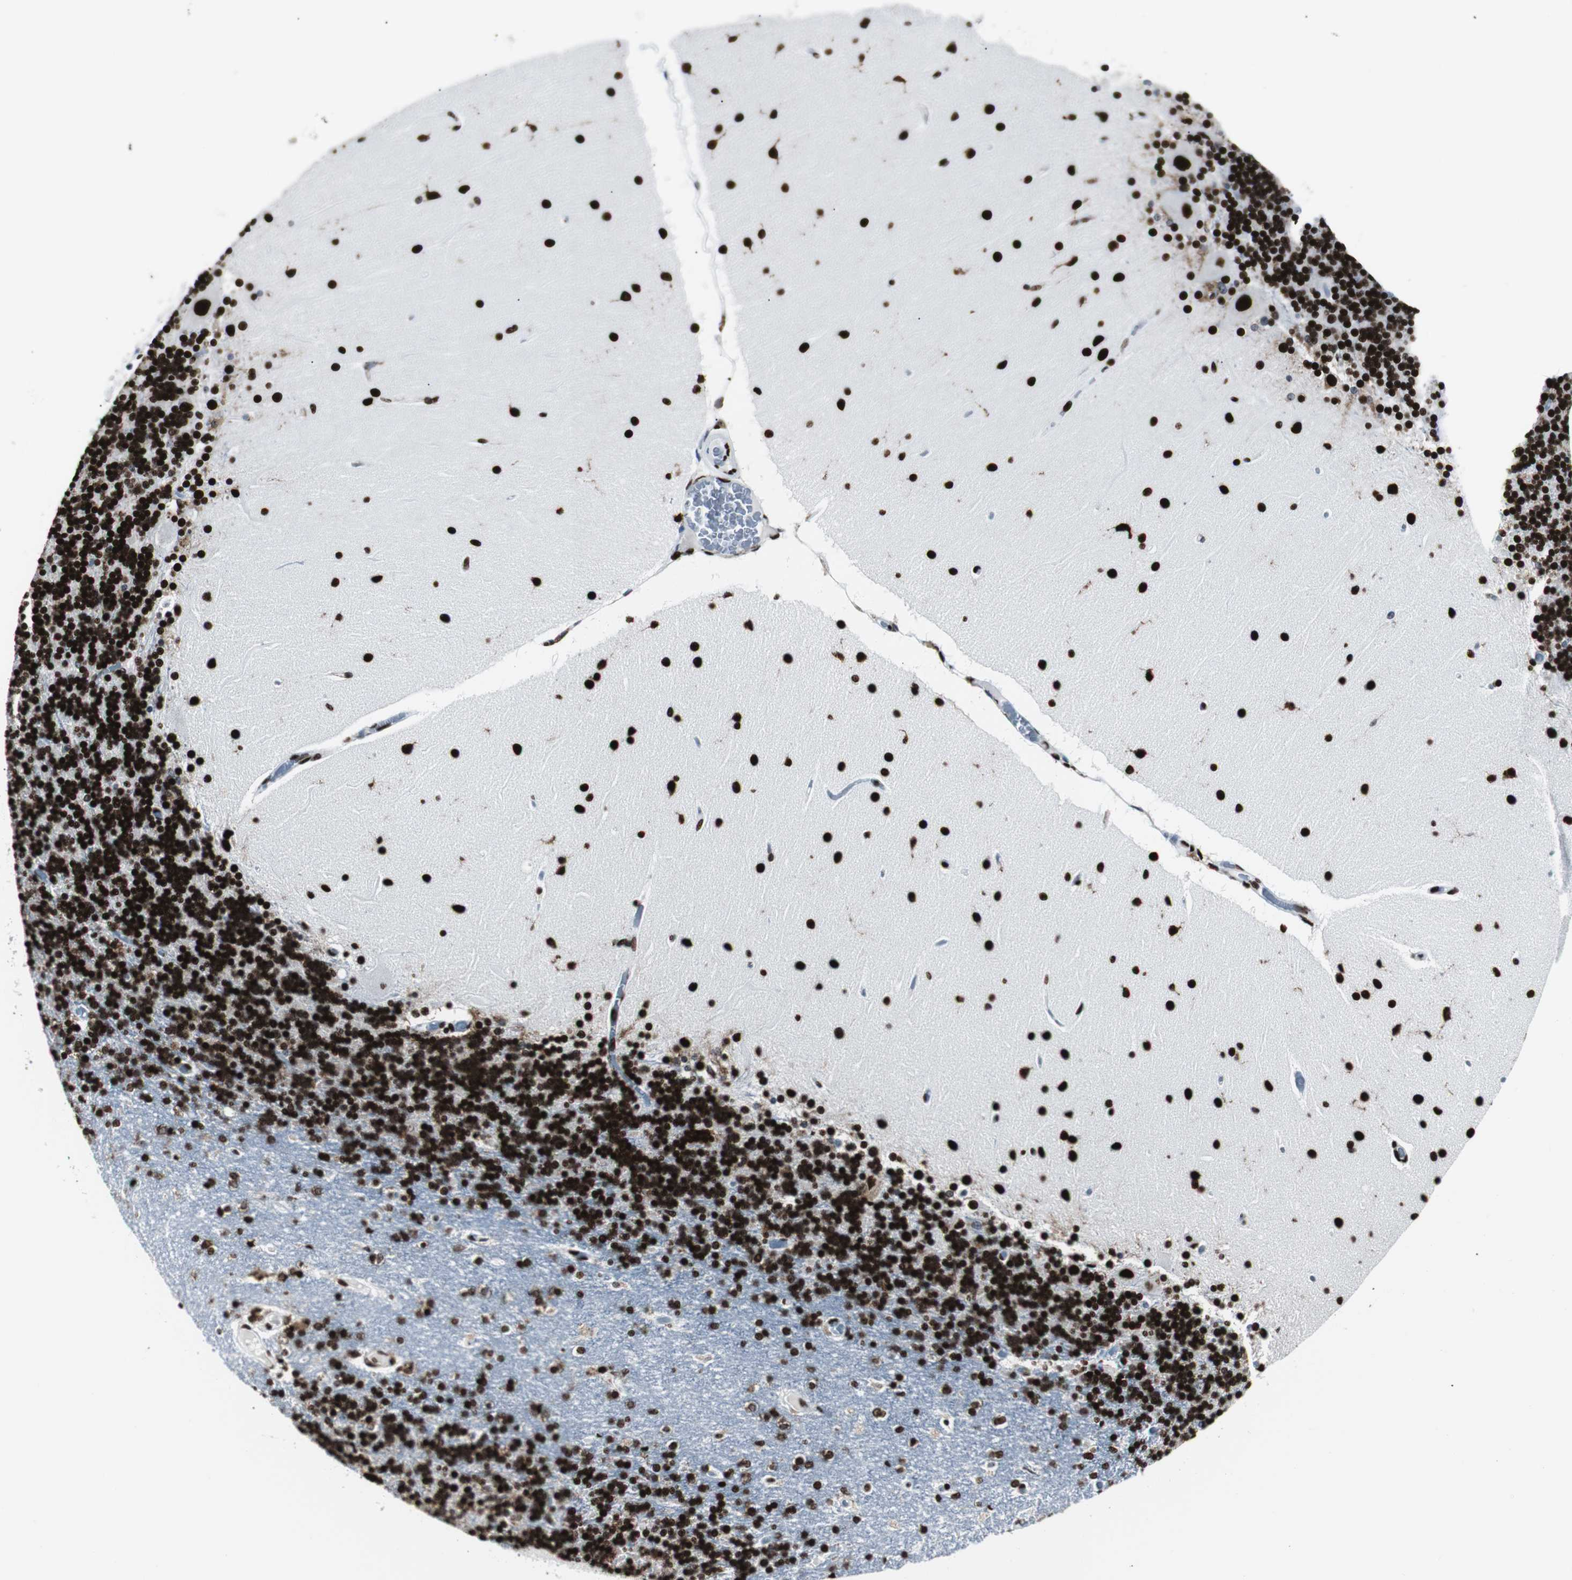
{"staining": {"intensity": "strong", "quantity": ">75%", "location": "nuclear"}, "tissue": "cerebellum", "cell_type": "Cells in granular layer", "image_type": "normal", "snomed": [{"axis": "morphology", "description": "Normal tissue, NOS"}, {"axis": "topography", "description": "Cerebellum"}], "caption": "A photomicrograph showing strong nuclear positivity in about >75% of cells in granular layer in benign cerebellum, as visualized by brown immunohistochemical staining.", "gene": "NCL", "patient": {"sex": "female", "age": 54}}